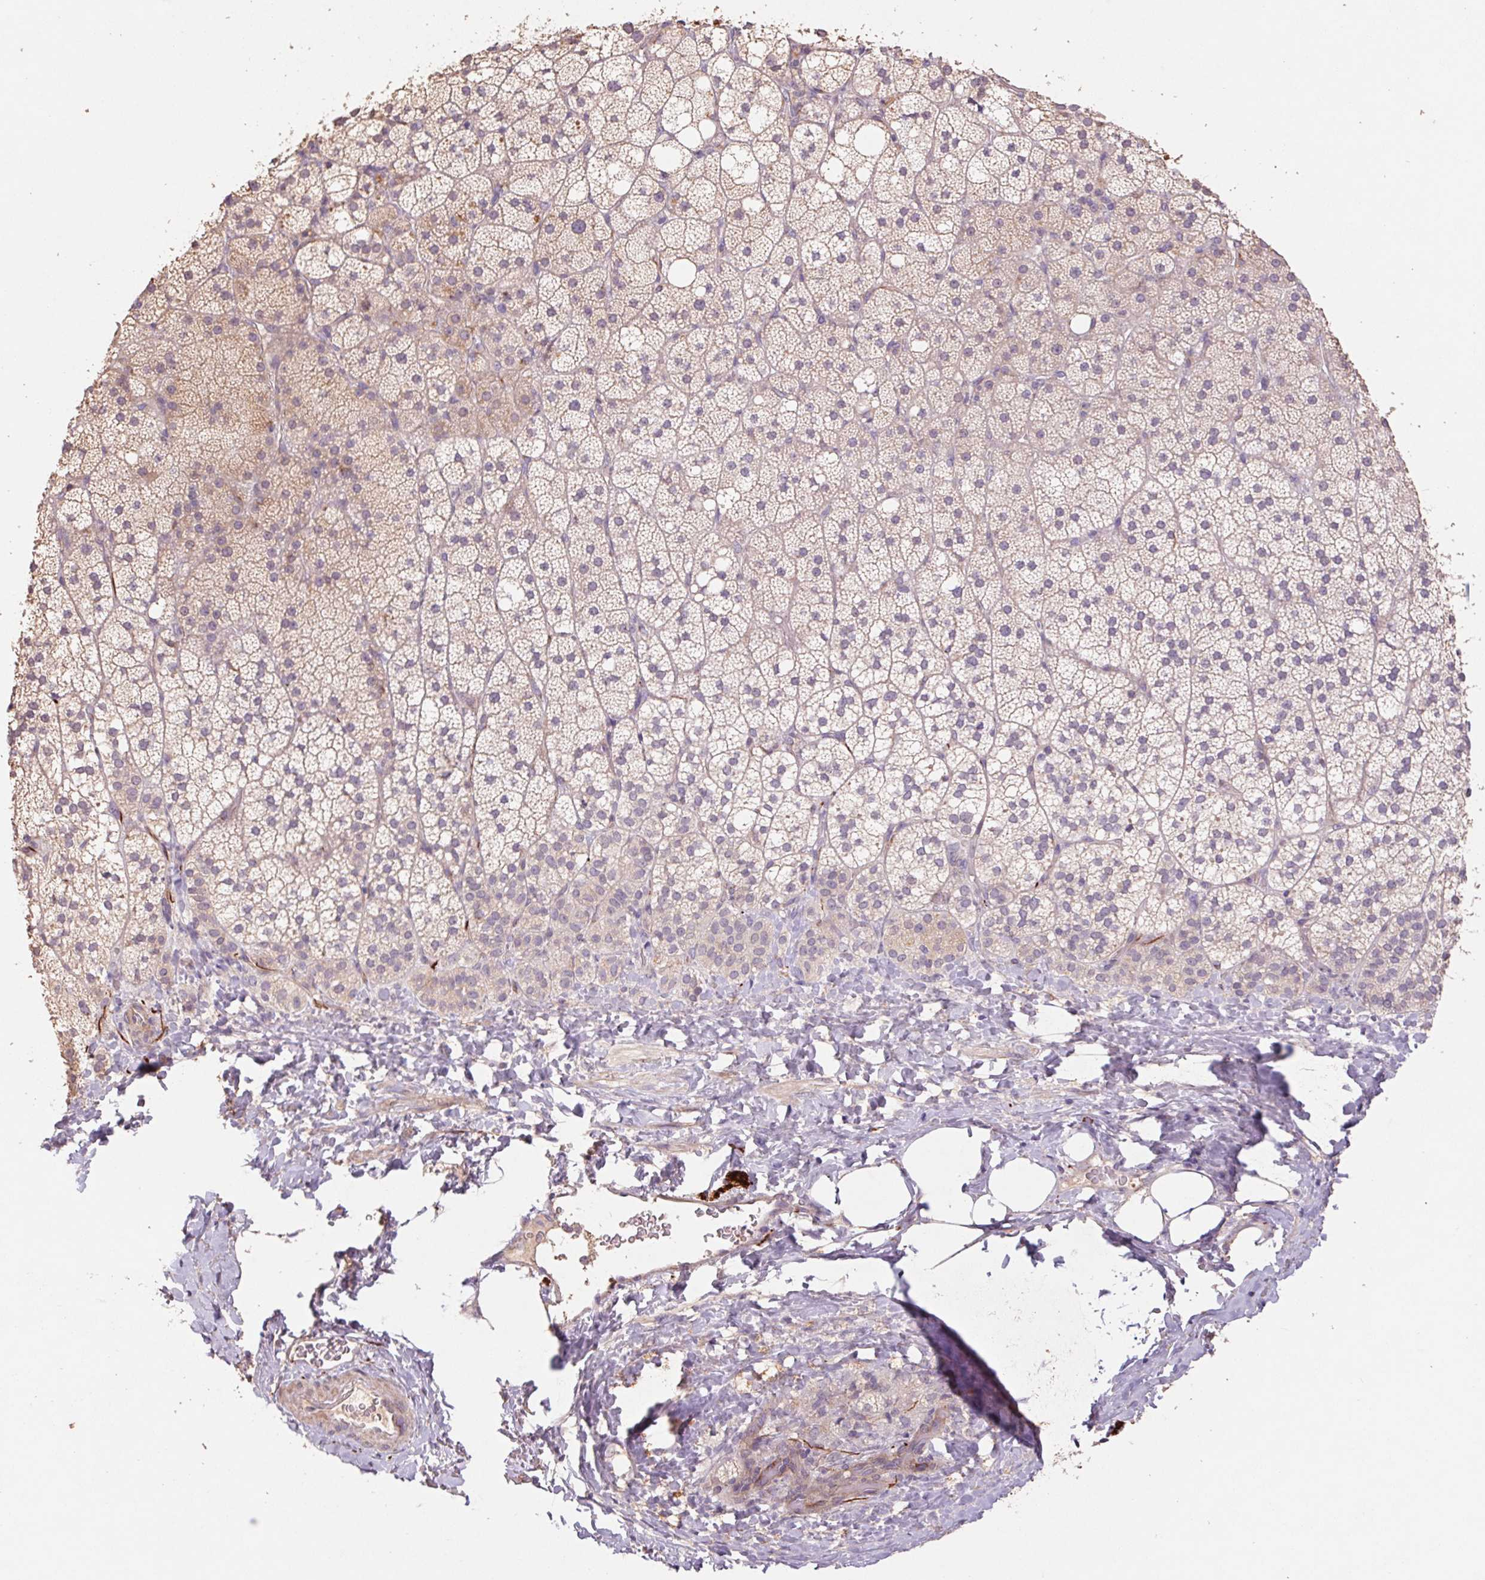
{"staining": {"intensity": "moderate", "quantity": "<25%", "location": "cytoplasmic/membranous"}, "tissue": "adrenal gland", "cell_type": "Glandular cells", "image_type": "normal", "snomed": [{"axis": "morphology", "description": "Normal tissue, NOS"}, {"axis": "topography", "description": "Adrenal gland"}], "caption": "Protein expression analysis of unremarkable adrenal gland reveals moderate cytoplasmic/membranous positivity in approximately <25% of glandular cells. Immunohistochemistry stains the protein in brown and the nuclei are stained blue.", "gene": "GRM2", "patient": {"sex": "male", "age": 53}}